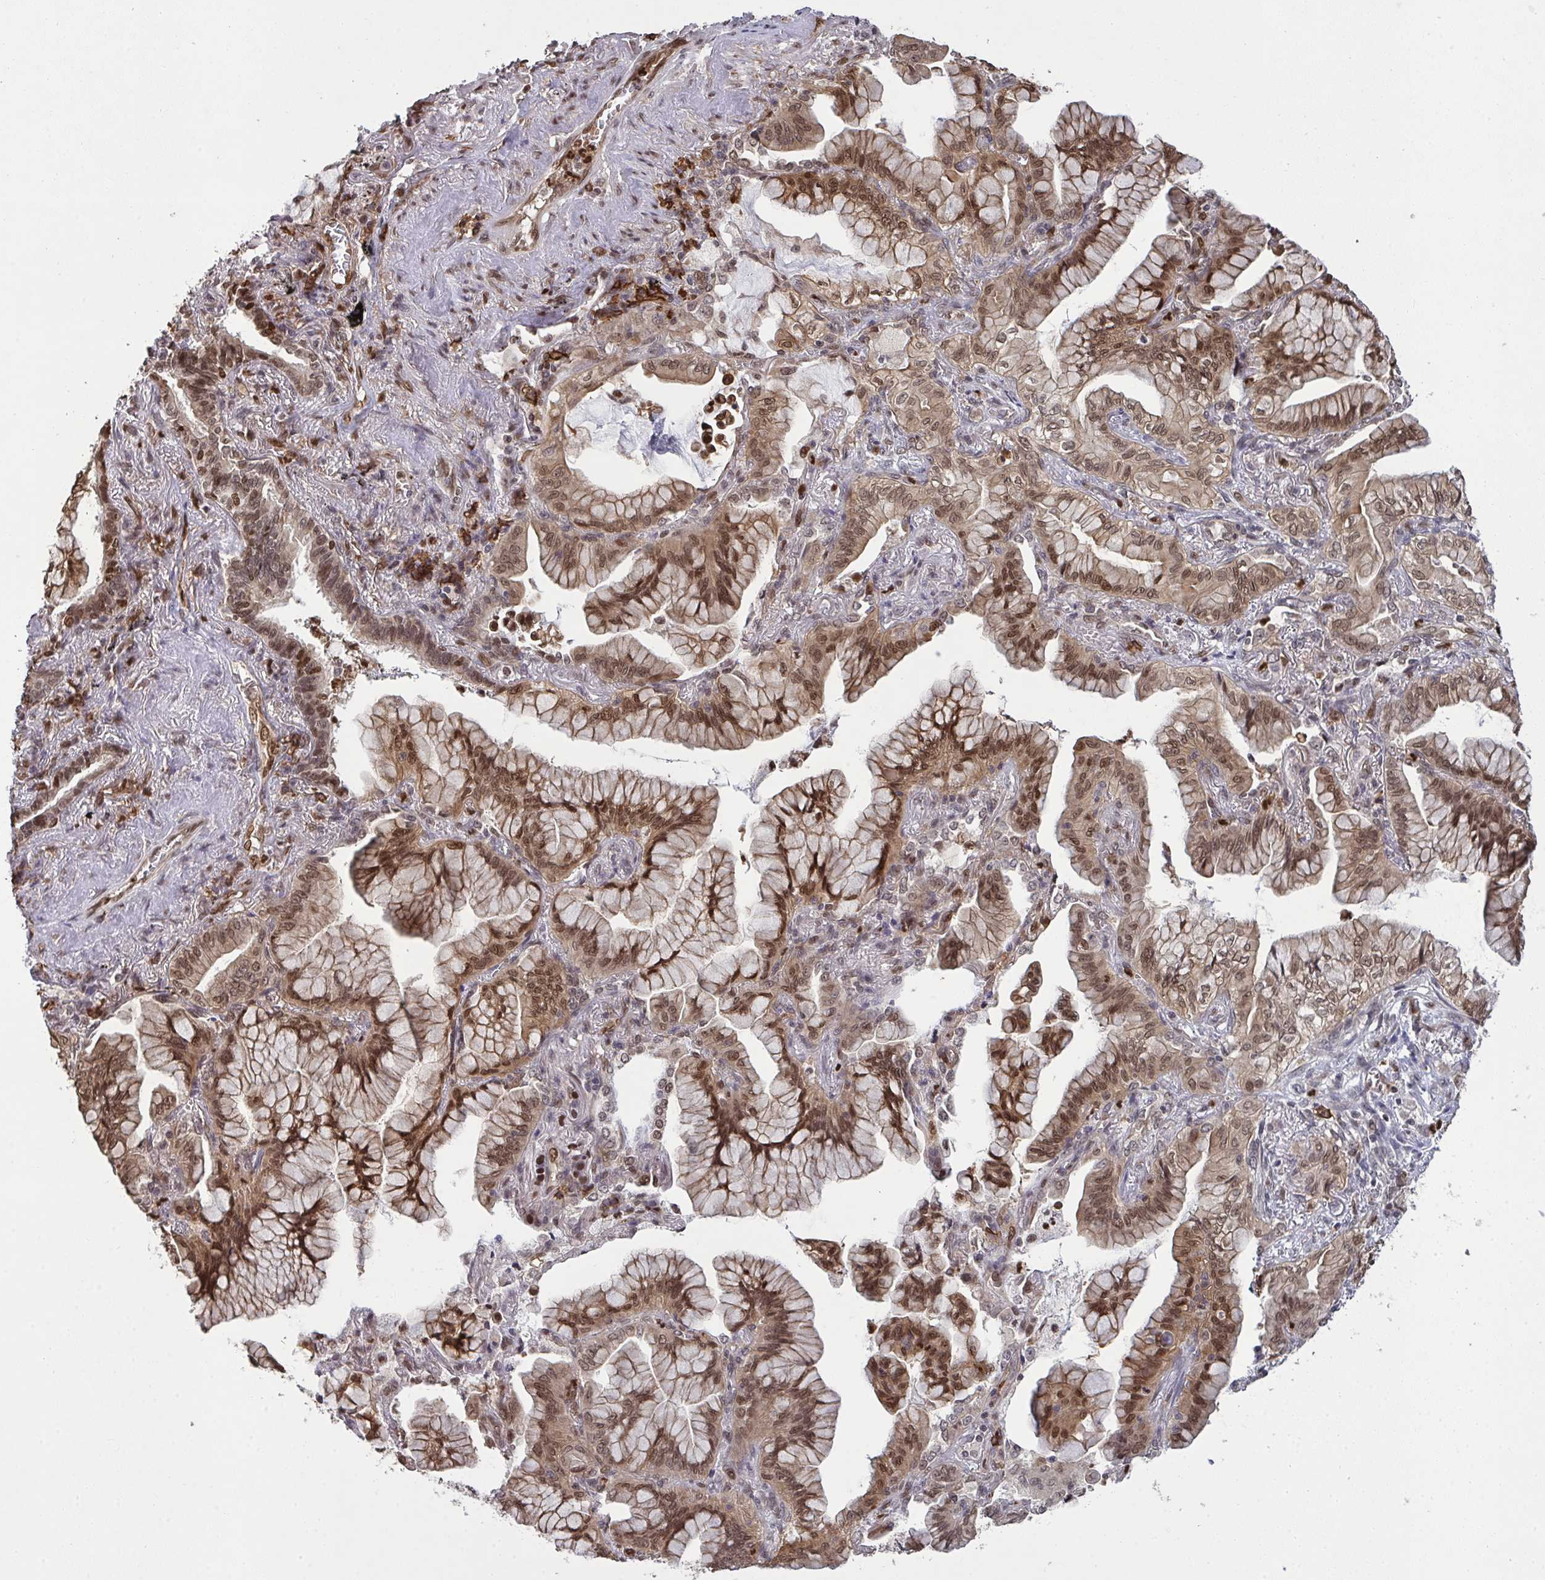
{"staining": {"intensity": "moderate", "quantity": ">75%", "location": "cytoplasmic/membranous,nuclear"}, "tissue": "lung cancer", "cell_type": "Tumor cells", "image_type": "cancer", "snomed": [{"axis": "morphology", "description": "Adenocarcinoma, NOS"}, {"axis": "topography", "description": "Lung"}], "caption": "IHC (DAB) staining of human lung adenocarcinoma shows moderate cytoplasmic/membranous and nuclear protein expression in about >75% of tumor cells. (DAB (3,3'-diaminobenzidine) IHC with brightfield microscopy, high magnification).", "gene": "UXT", "patient": {"sex": "male", "age": 77}}